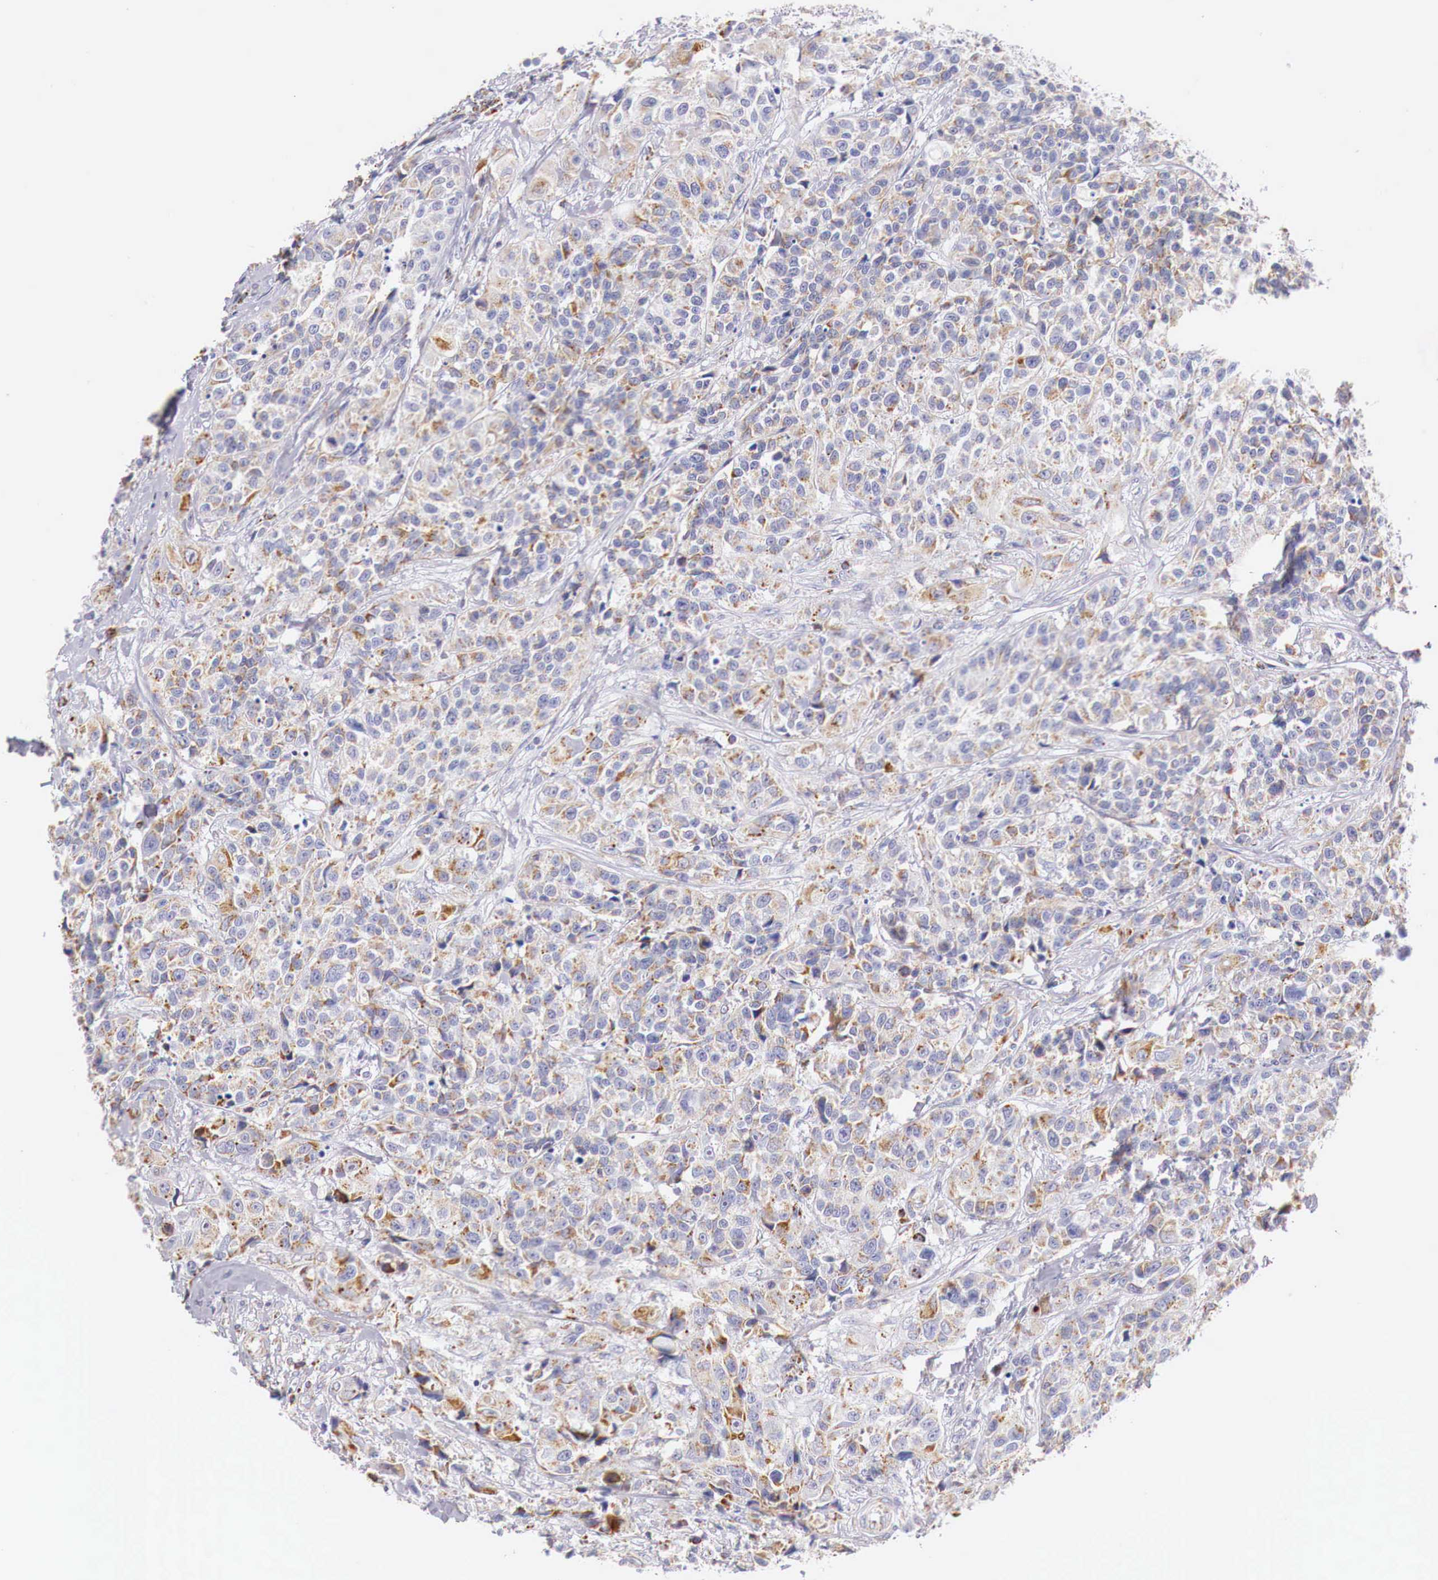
{"staining": {"intensity": "moderate", "quantity": "25%-75%", "location": "cytoplasmic/membranous"}, "tissue": "urothelial cancer", "cell_type": "Tumor cells", "image_type": "cancer", "snomed": [{"axis": "morphology", "description": "Urothelial carcinoma, High grade"}, {"axis": "topography", "description": "Urinary bladder"}], "caption": "High-magnification brightfield microscopy of urothelial carcinoma (high-grade) stained with DAB (3,3'-diaminobenzidine) (brown) and counterstained with hematoxylin (blue). tumor cells exhibit moderate cytoplasmic/membranous positivity is identified in approximately25%-75% of cells.", "gene": "IDH3G", "patient": {"sex": "female", "age": 81}}